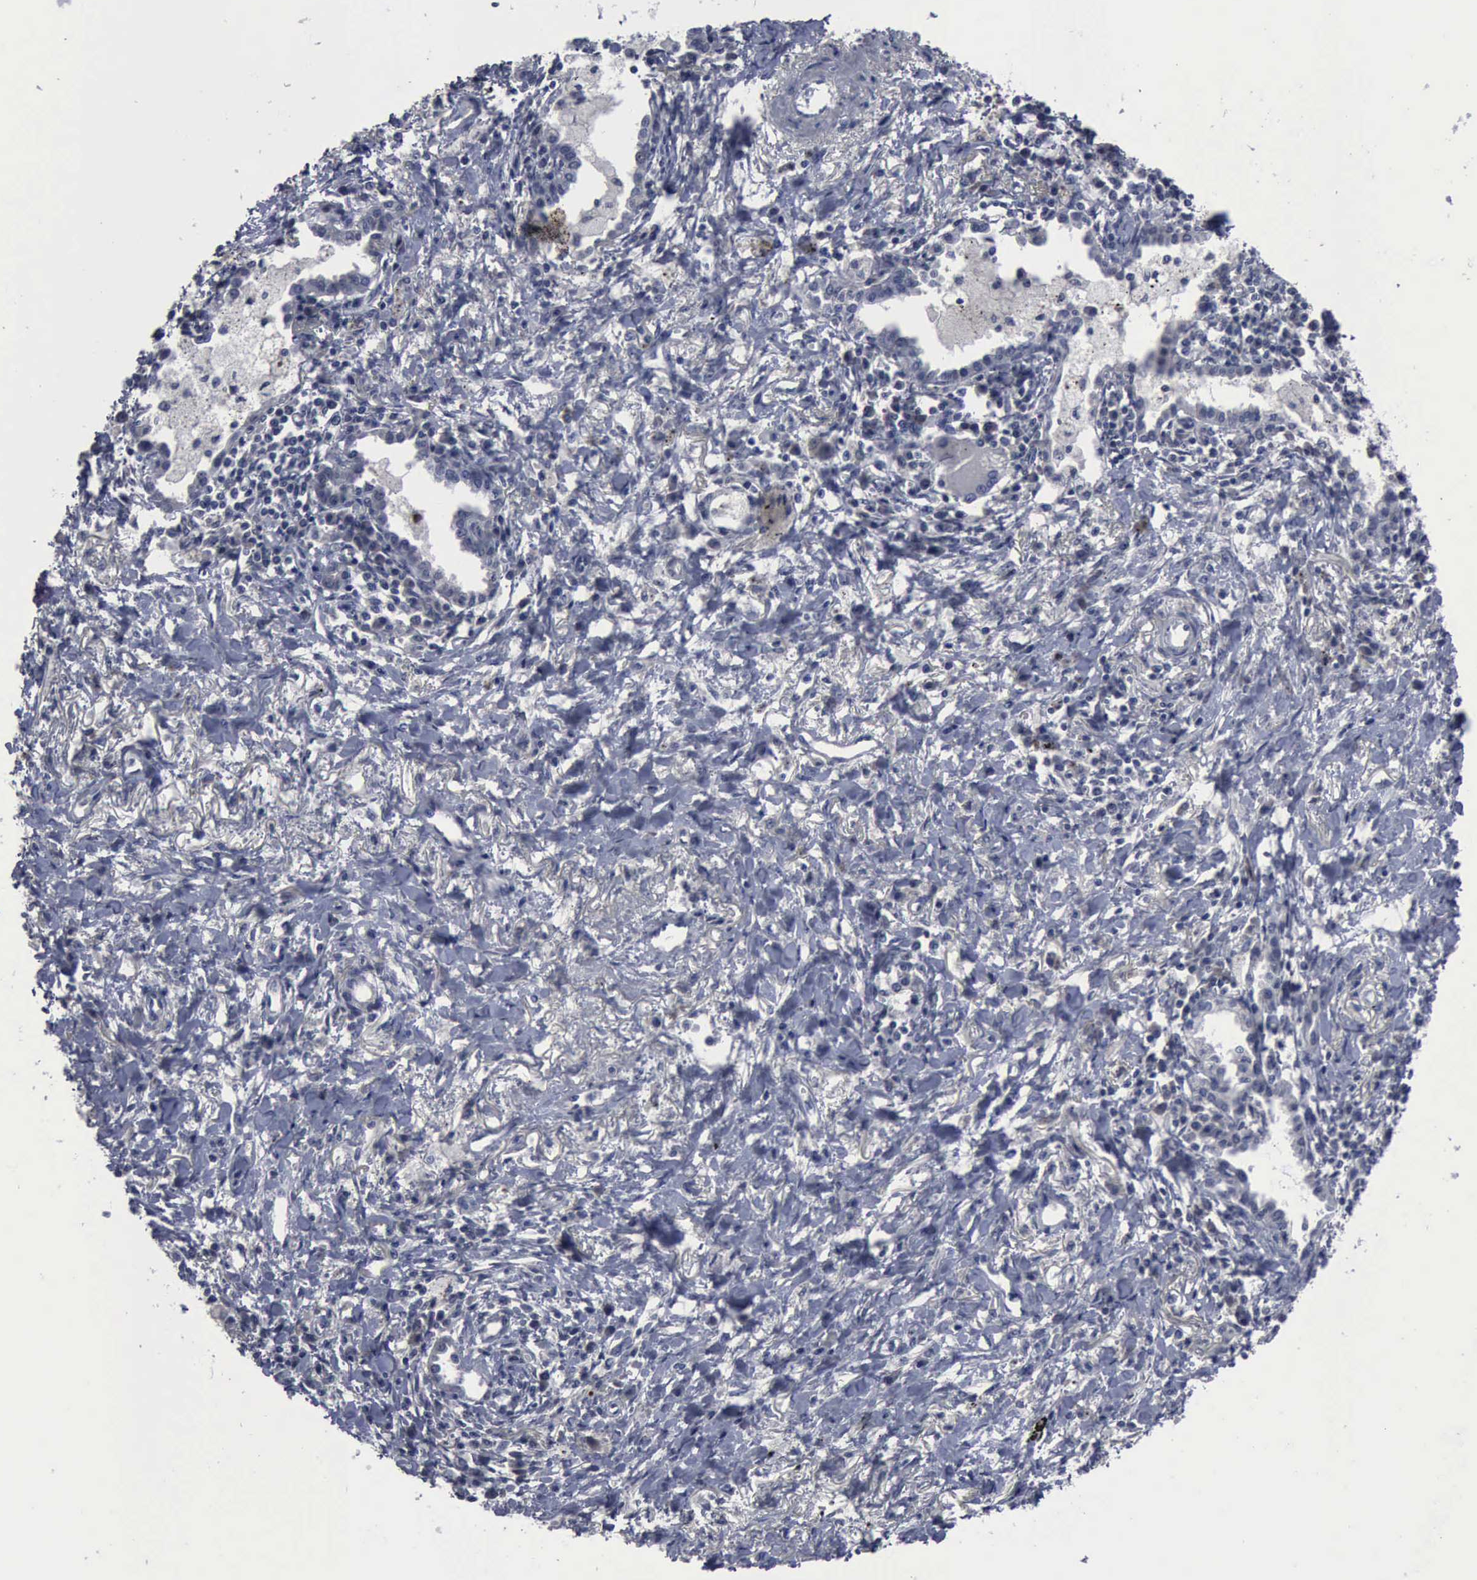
{"staining": {"intensity": "negative", "quantity": "none", "location": "none"}, "tissue": "lung cancer", "cell_type": "Tumor cells", "image_type": "cancer", "snomed": [{"axis": "morphology", "description": "Adenocarcinoma, NOS"}, {"axis": "topography", "description": "Lung"}], "caption": "Immunohistochemistry (IHC) photomicrograph of human lung cancer stained for a protein (brown), which exhibits no staining in tumor cells.", "gene": "MYO18B", "patient": {"sex": "male", "age": 60}}